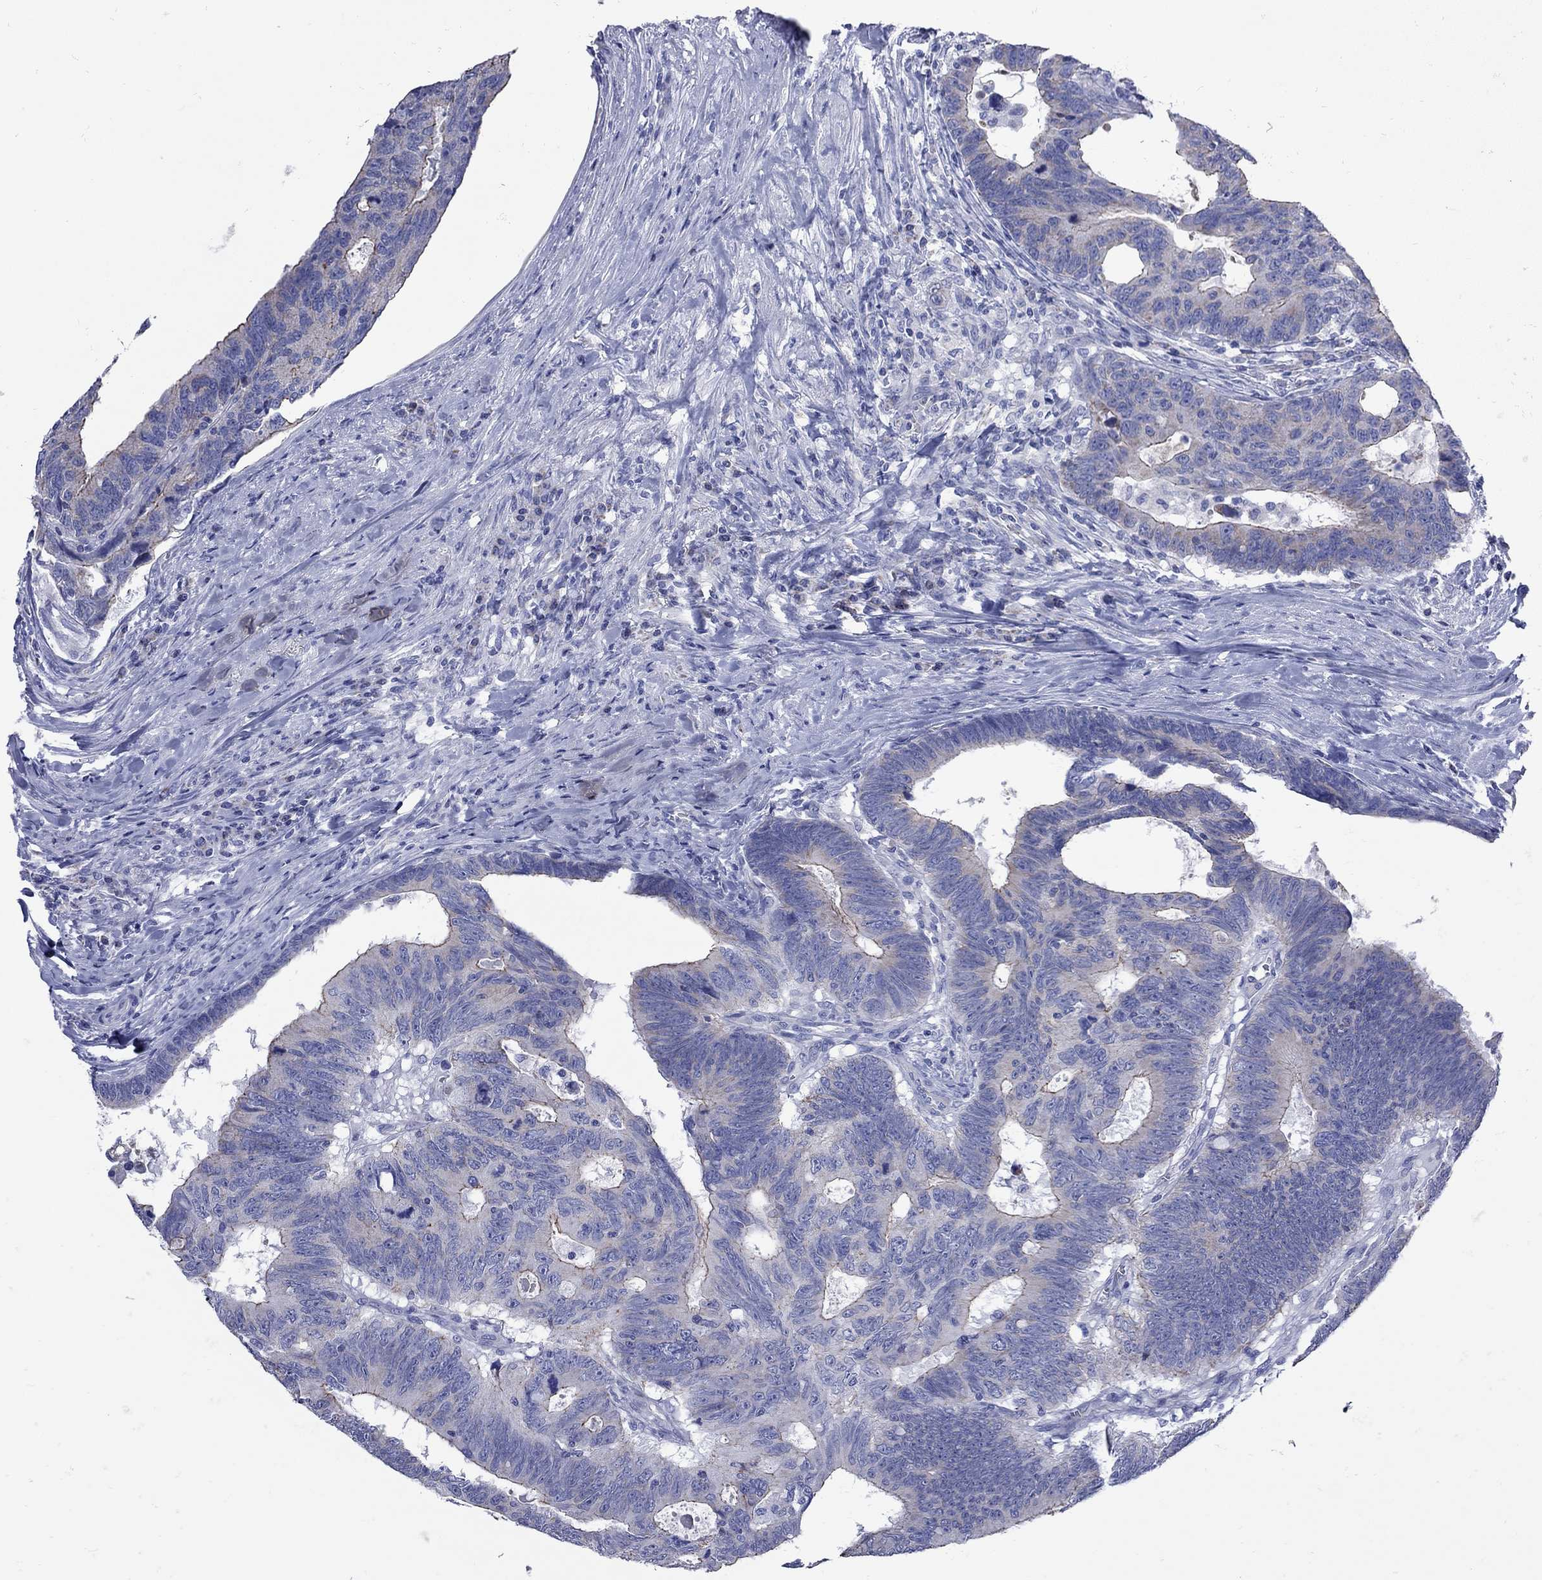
{"staining": {"intensity": "strong", "quantity": "25%-75%", "location": "cytoplasmic/membranous"}, "tissue": "colorectal cancer", "cell_type": "Tumor cells", "image_type": "cancer", "snomed": [{"axis": "morphology", "description": "Adenocarcinoma, NOS"}, {"axis": "topography", "description": "Colon"}], "caption": "Immunohistochemical staining of human colorectal cancer exhibits high levels of strong cytoplasmic/membranous protein staining in approximately 25%-75% of tumor cells. The staining is performed using DAB brown chromogen to label protein expression. The nuclei are counter-stained blue using hematoxylin.", "gene": "PDZD3", "patient": {"sex": "female", "age": 77}}